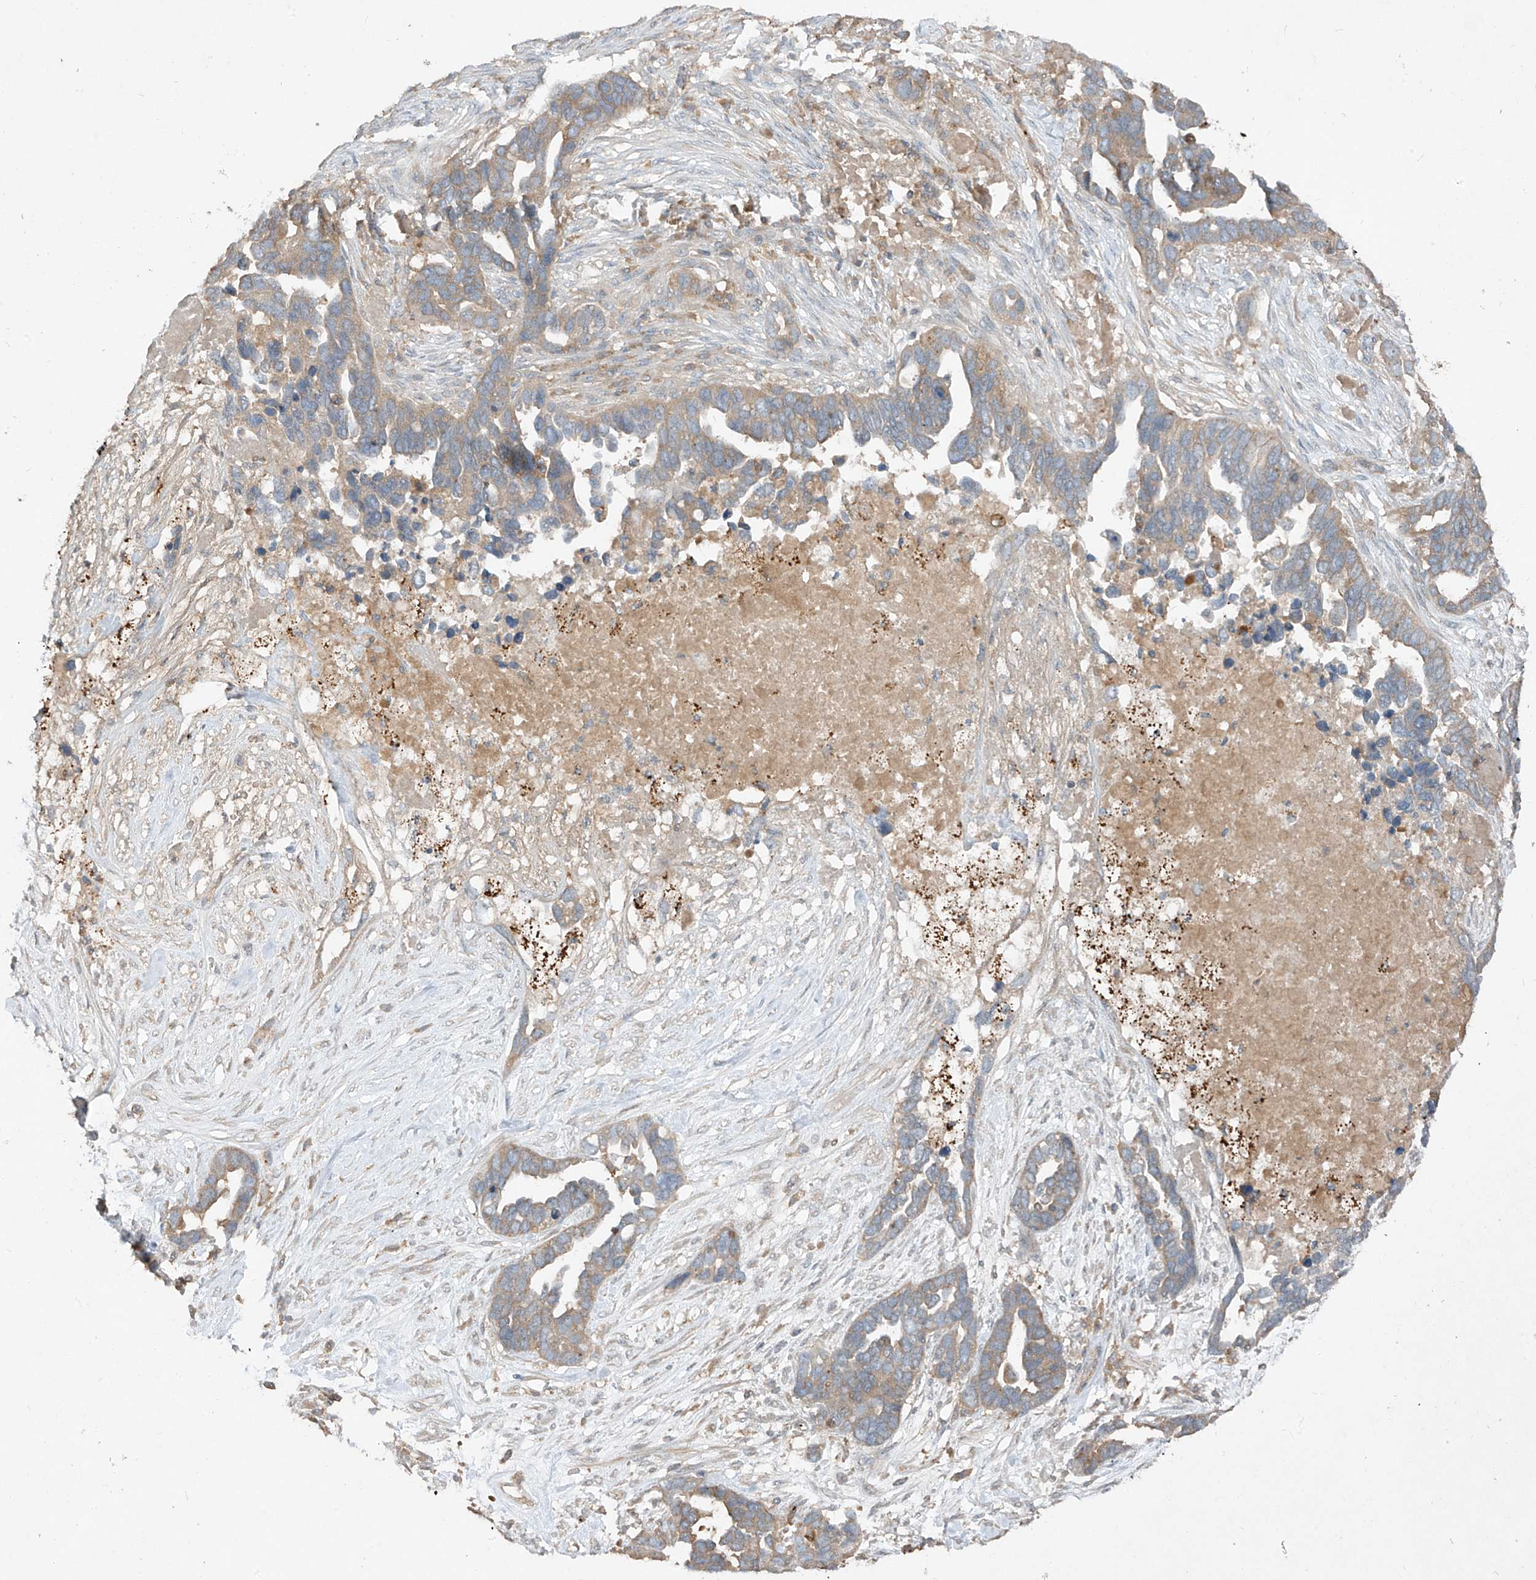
{"staining": {"intensity": "moderate", "quantity": ">75%", "location": "cytoplasmic/membranous"}, "tissue": "ovarian cancer", "cell_type": "Tumor cells", "image_type": "cancer", "snomed": [{"axis": "morphology", "description": "Cystadenocarcinoma, serous, NOS"}, {"axis": "topography", "description": "Ovary"}], "caption": "Protein expression analysis of human serous cystadenocarcinoma (ovarian) reveals moderate cytoplasmic/membranous expression in about >75% of tumor cells. Using DAB (brown) and hematoxylin (blue) stains, captured at high magnification using brightfield microscopy.", "gene": "LDAH", "patient": {"sex": "female", "age": 54}}